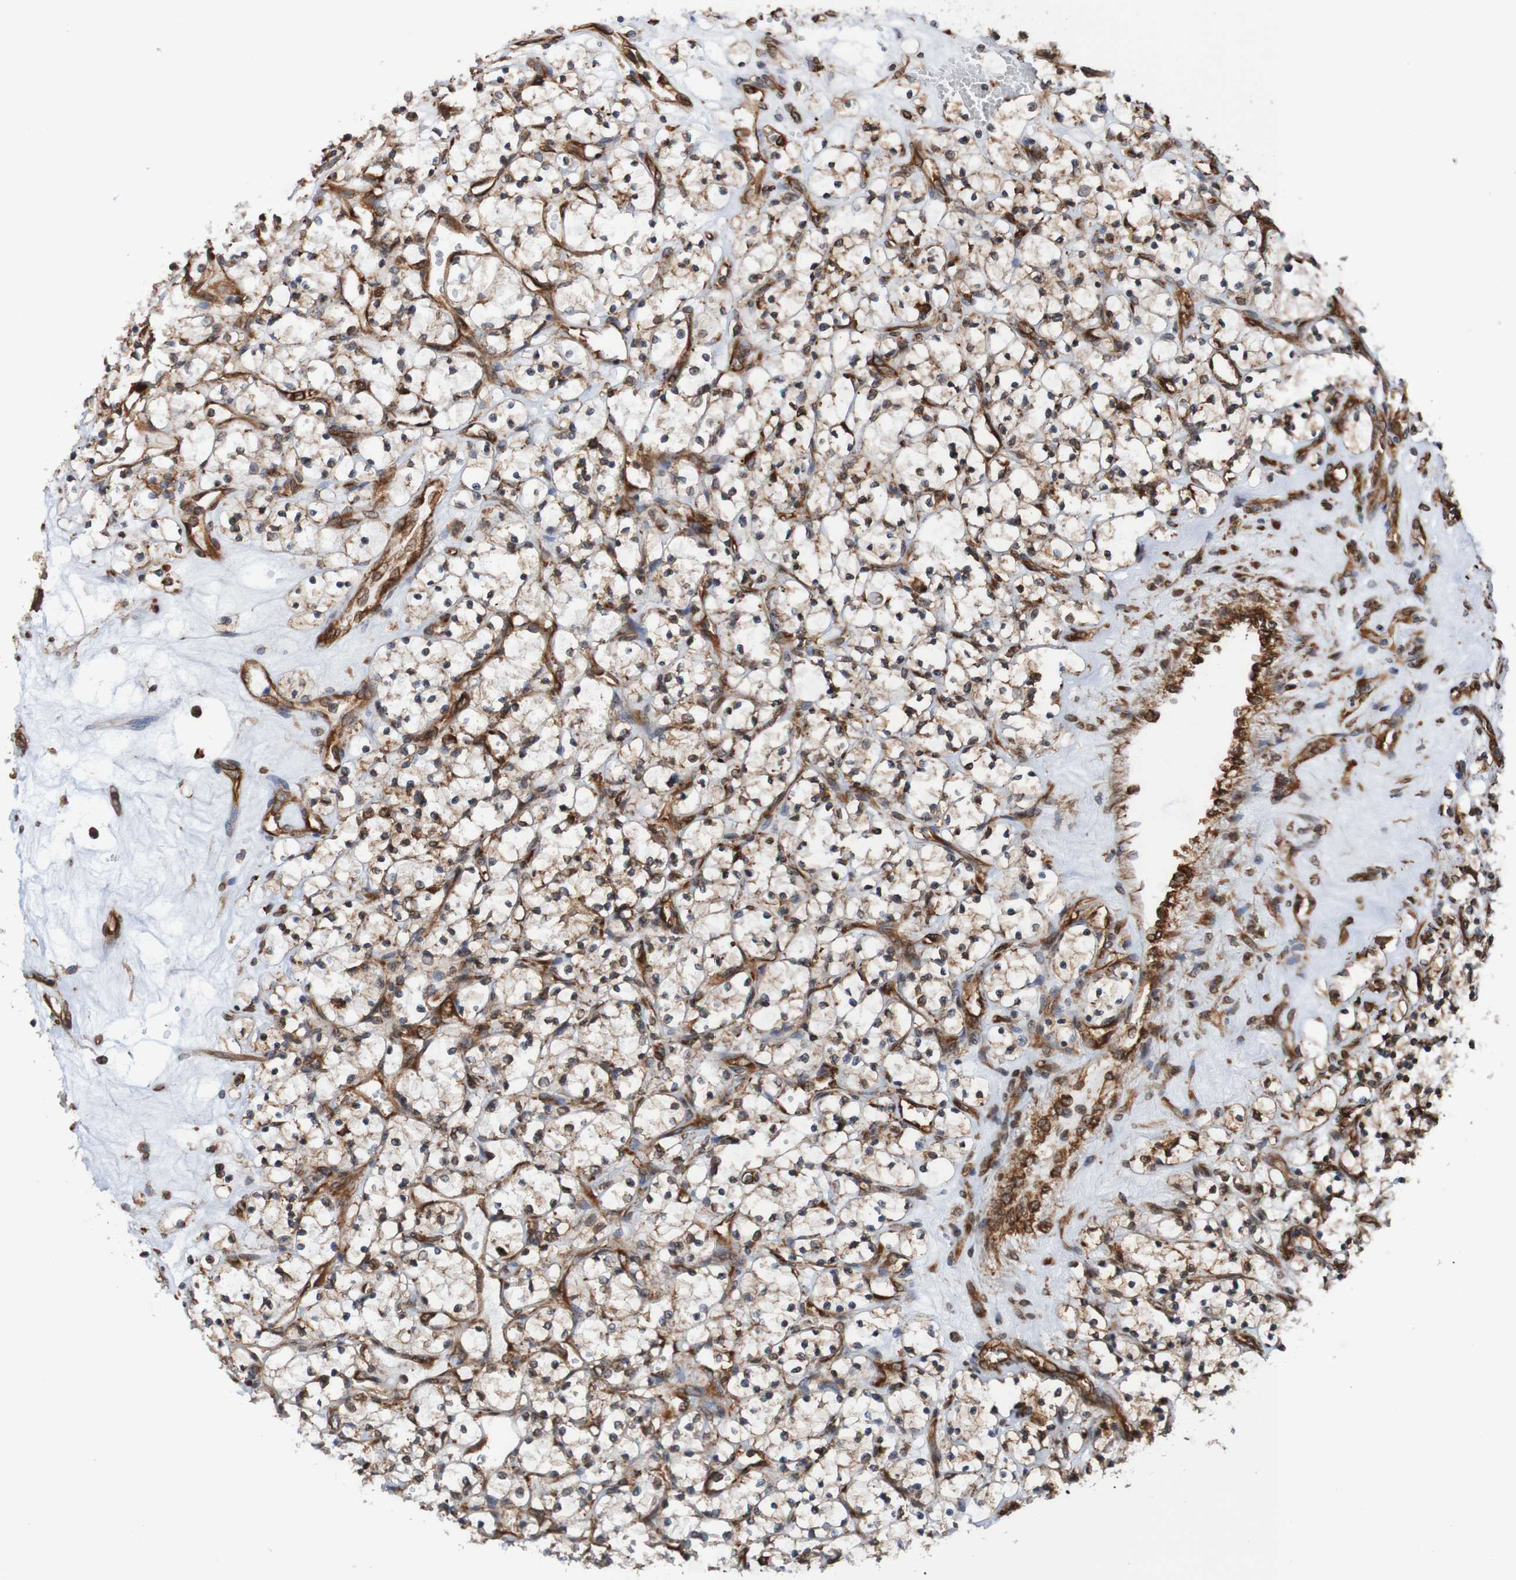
{"staining": {"intensity": "strong", "quantity": "25%-75%", "location": "cytoplasmic/membranous"}, "tissue": "renal cancer", "cell_type": "Tumor cells", "image_type": "cancer", "snomed": [{"axis": "morphology", "description": "Adenocarcinoma, NOS"}, {"axis": "topography", "description": "Kidney"}], "caption": "Protein staining of renal cancer tissue exhibits strong cytoplasmic/membranous expression in approximately 25%-75% of tumor cells.", "gene": "TMEM109", "patient": {"sex": "female", "age": 69}}